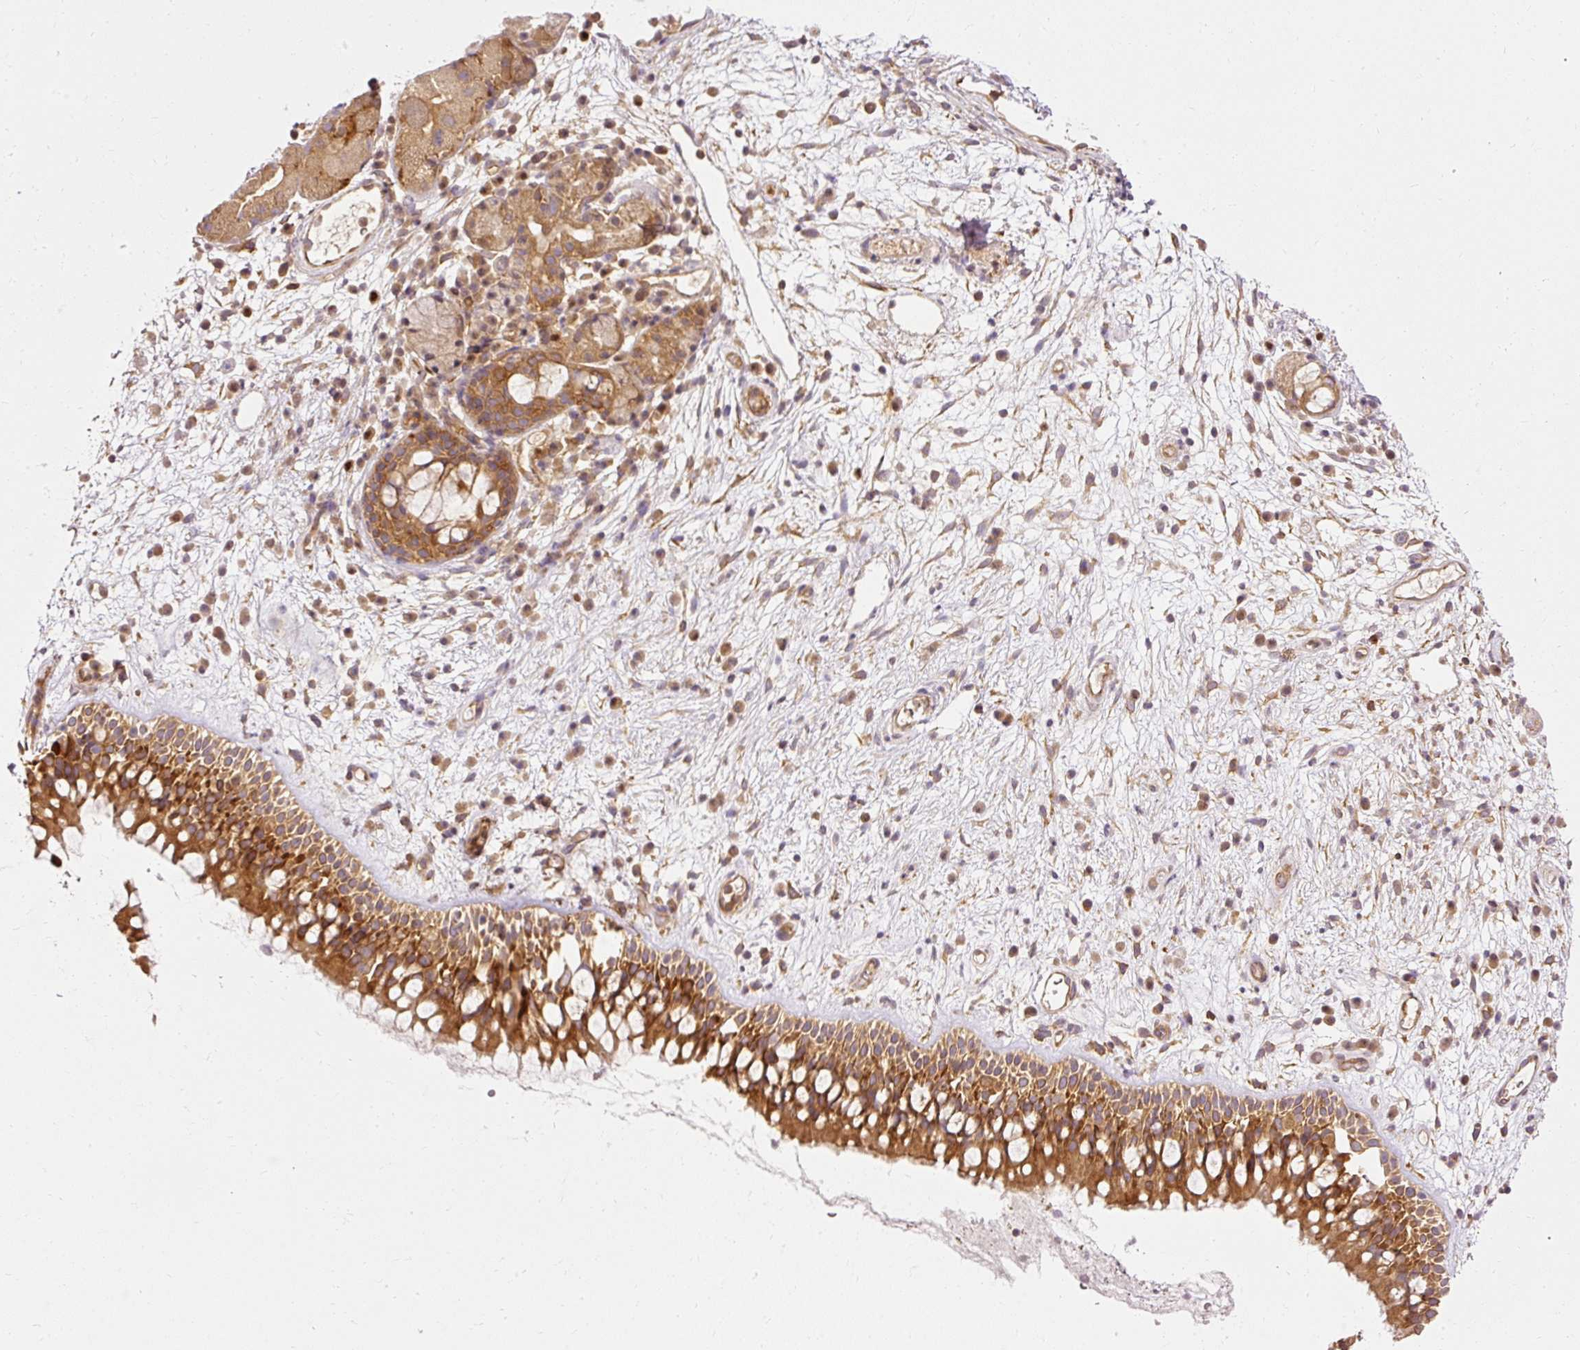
{"staining": {"intensity": "strong", "quantity": ">75%", "location": "cytoplasmic/membranous"}, "tissue": "nasopharynx", "cell_type": "Respiratory epithelial cells", "image_type": "normal", "snomed": [{"axis": "morphology", "description": "Normal tissue, NOS"}, {"axis": "morphology", "description": "Inflammation, NOS"}, {"axis": "topography", "description": "Nasopharynx"}], "caption": "Immunohistochemical staining of normal human nasopharynx exhibits >75% levels of strong cytoplasmic/membranous protein positivity in approximately >75% of respiratory epithelial cells.", "gene": "ARMH3", "patient": {"sex": "male", "age": 54}}